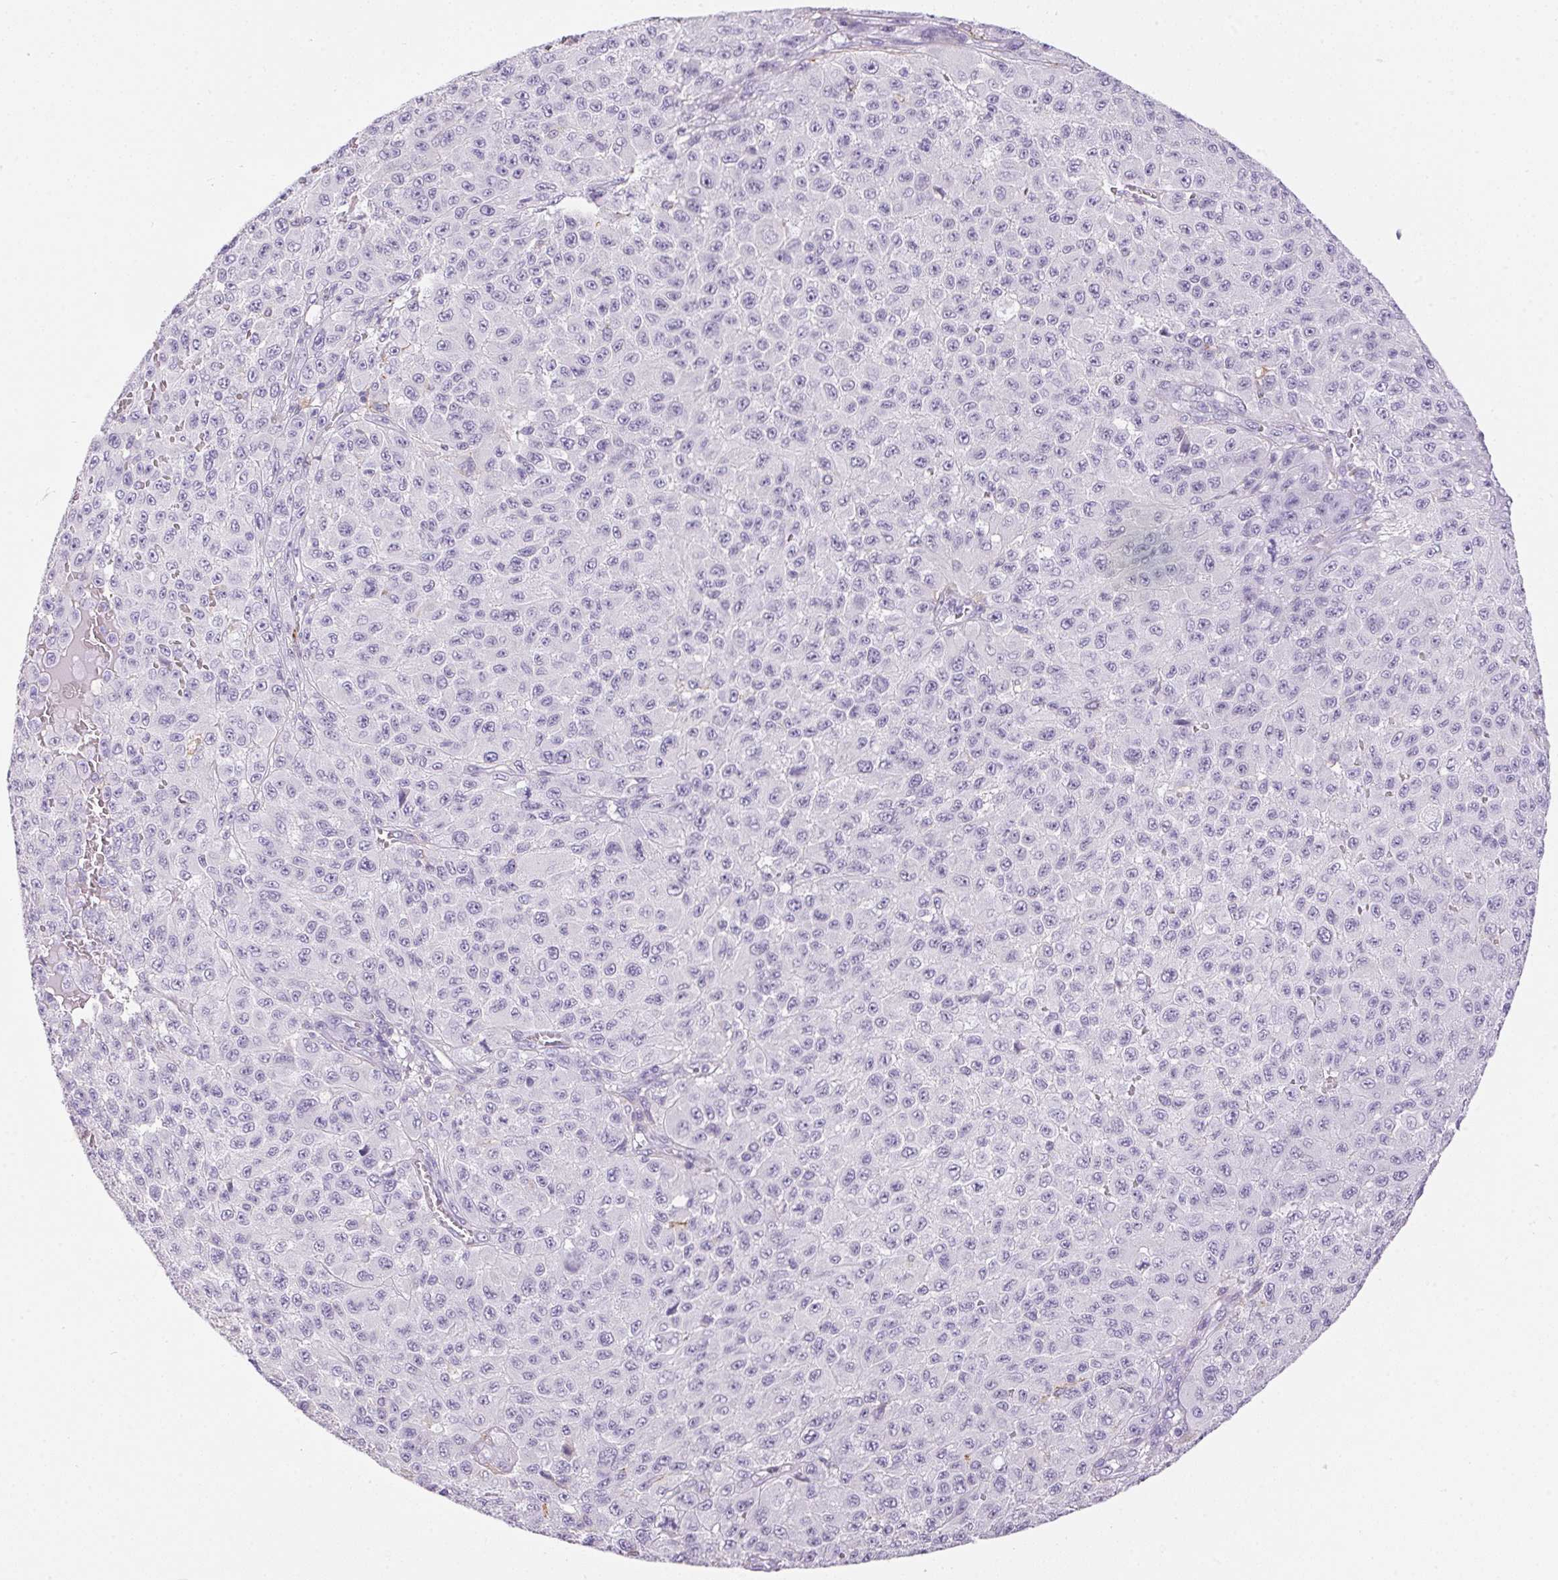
{"staining": {"intensity": "negative", "quantity": "none", "location": "none"}, "tissue": "melanoma", "cell_type": "Tumor cells", "image_type": "cancer", "snomed": [{"axis": "morphology", "description": "Malignant melanoma, NOS"}, {"axis": "topography", "description": "Skin"}], "caption": "Immunohistochemistry (IHC) micrograph of neoplastic tissue: malignant melanoma stained with DAB (3,3'-diaminobenzidine) reveals no significant protein staining in tumor cells.", "gene": "PNLIPRP3", "patient": {"sex": "male", "age": 73}}